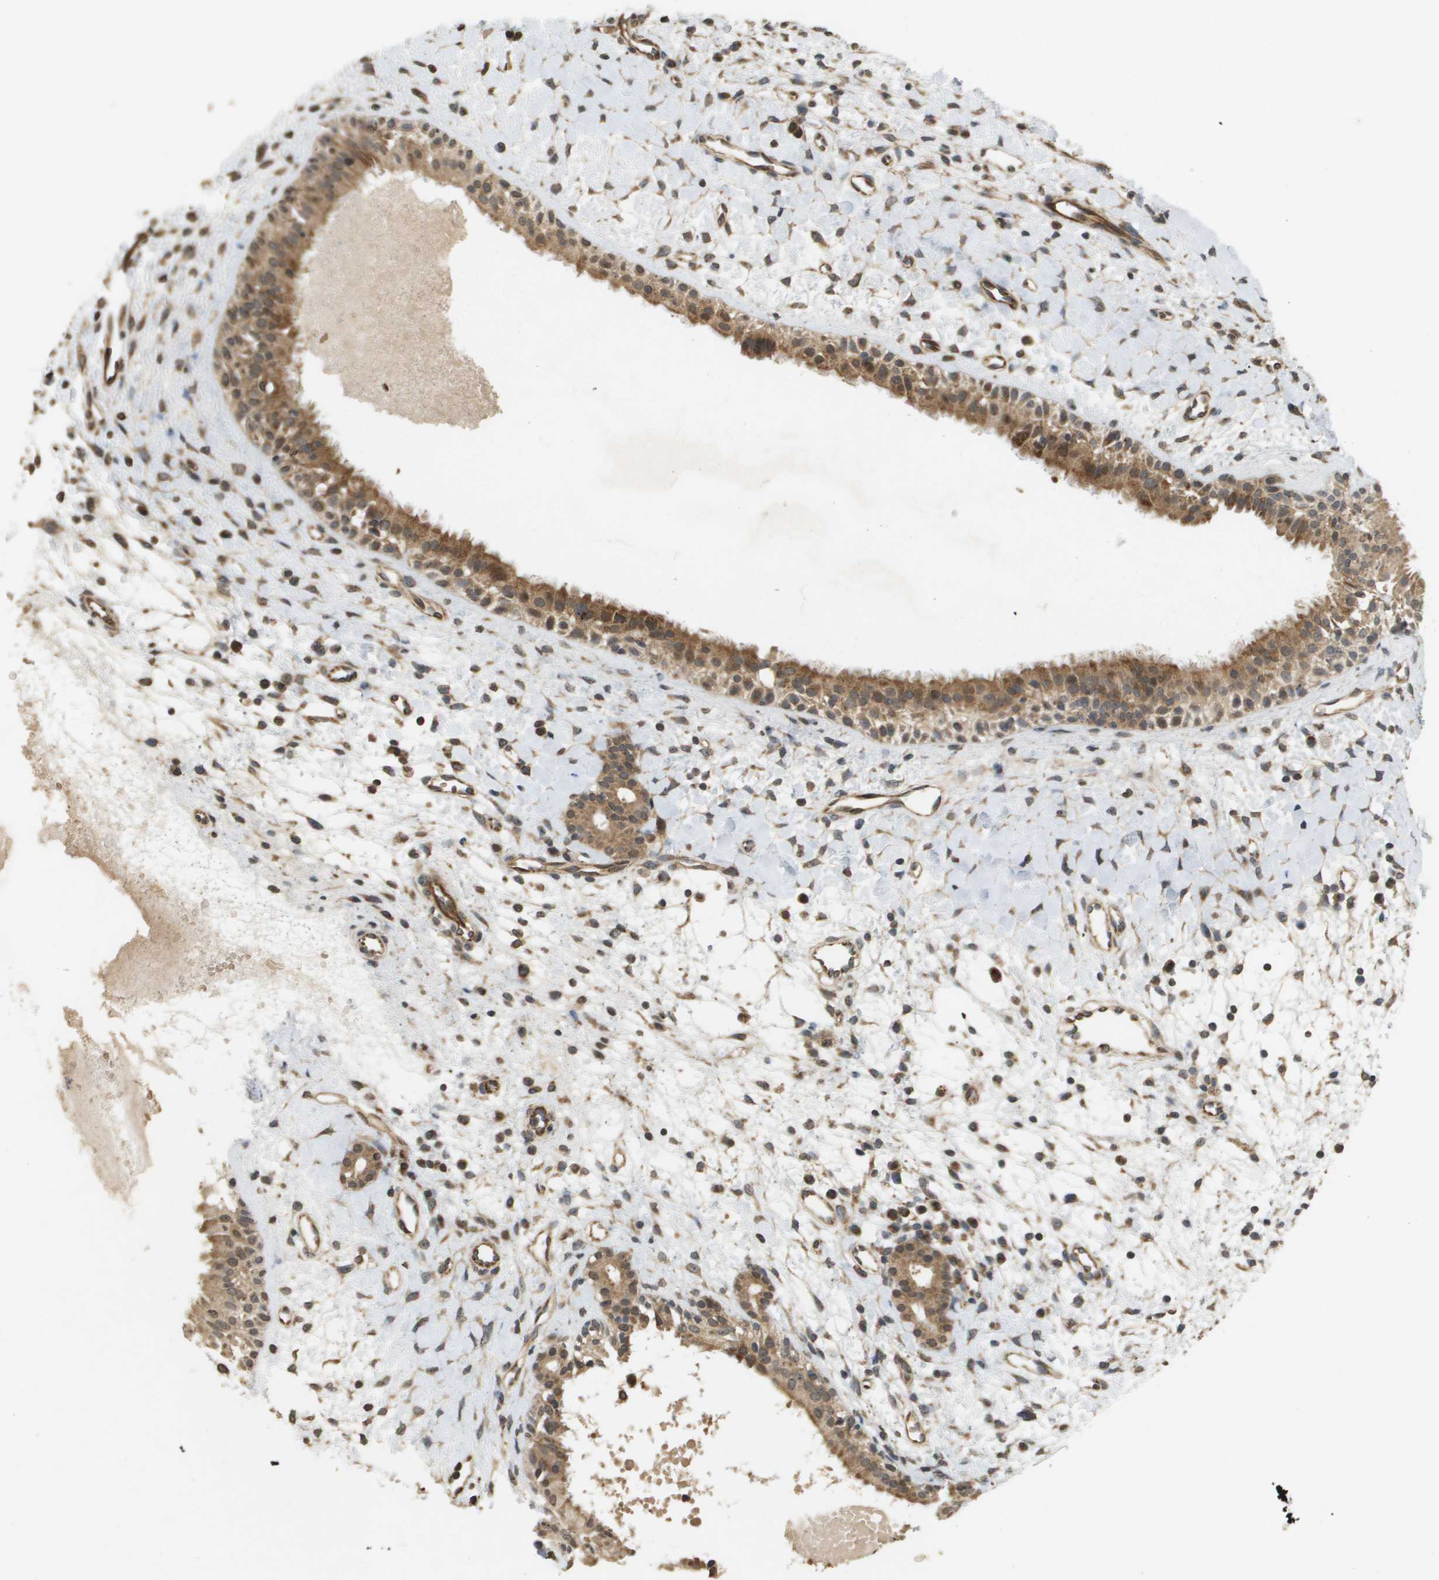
{"staining": {"intensity": "moderate", "quantity": ">75%", "location": "cytoplasmic/membranous"}, "tissue": "nasopharynx", "cell_type": "Respiratory epithelial cells", "image_type": "normal", "snomed": [{"axis": "morphology", "description": "Normal tissue, NOS"}, {"axis": "topography", "description": "Nasopharynx"}], "caption": "Approximately >75% of respiratory epithelial cells in benign nasopharynx show moderate cytoplasmic/membranous protein expression as visualized by brown immunohistochemical staining.", "gene": "RAB21", "patient": {"sex": "male", "age": 22}}